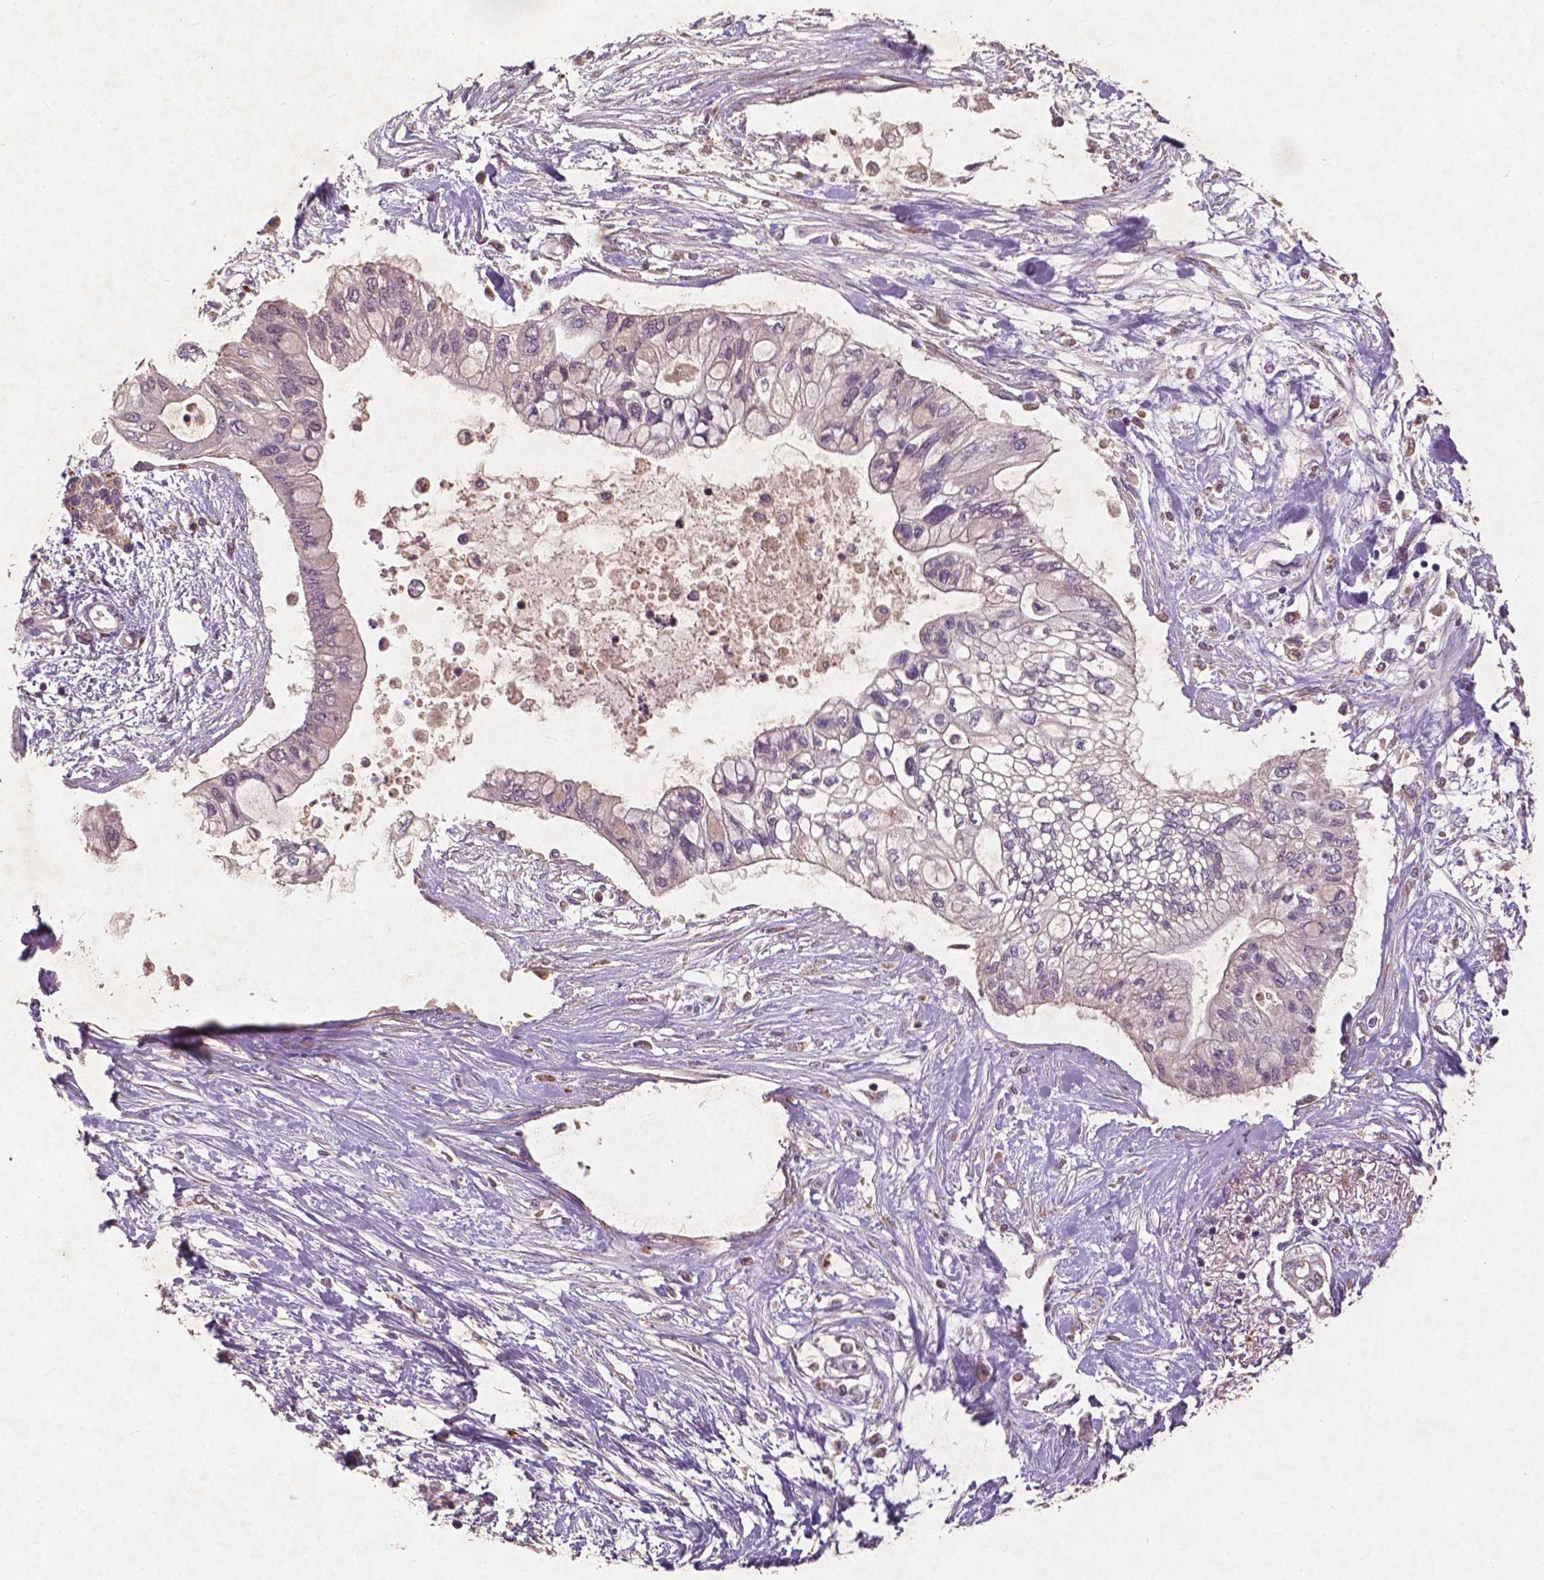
{"staining": {"intensity": "negative", "quantity": "none", "location": "none"}, "tissue": "pancreatic cancer", "cell_type": "Tumor cells", "image_type": "cancer", "snomed": [{"axis": "morphology", "description": "Adenocarcinoma, NOS"}, {"axis": "topography", "description": "Pancreas"}], "caption": "A micrograph of human pancreatic cancer (adenocarcinoma) is negative for staining in tumor cells.", "gene": "ST6GALNAC5", "patient": {"sex": "female", "age": 77}}